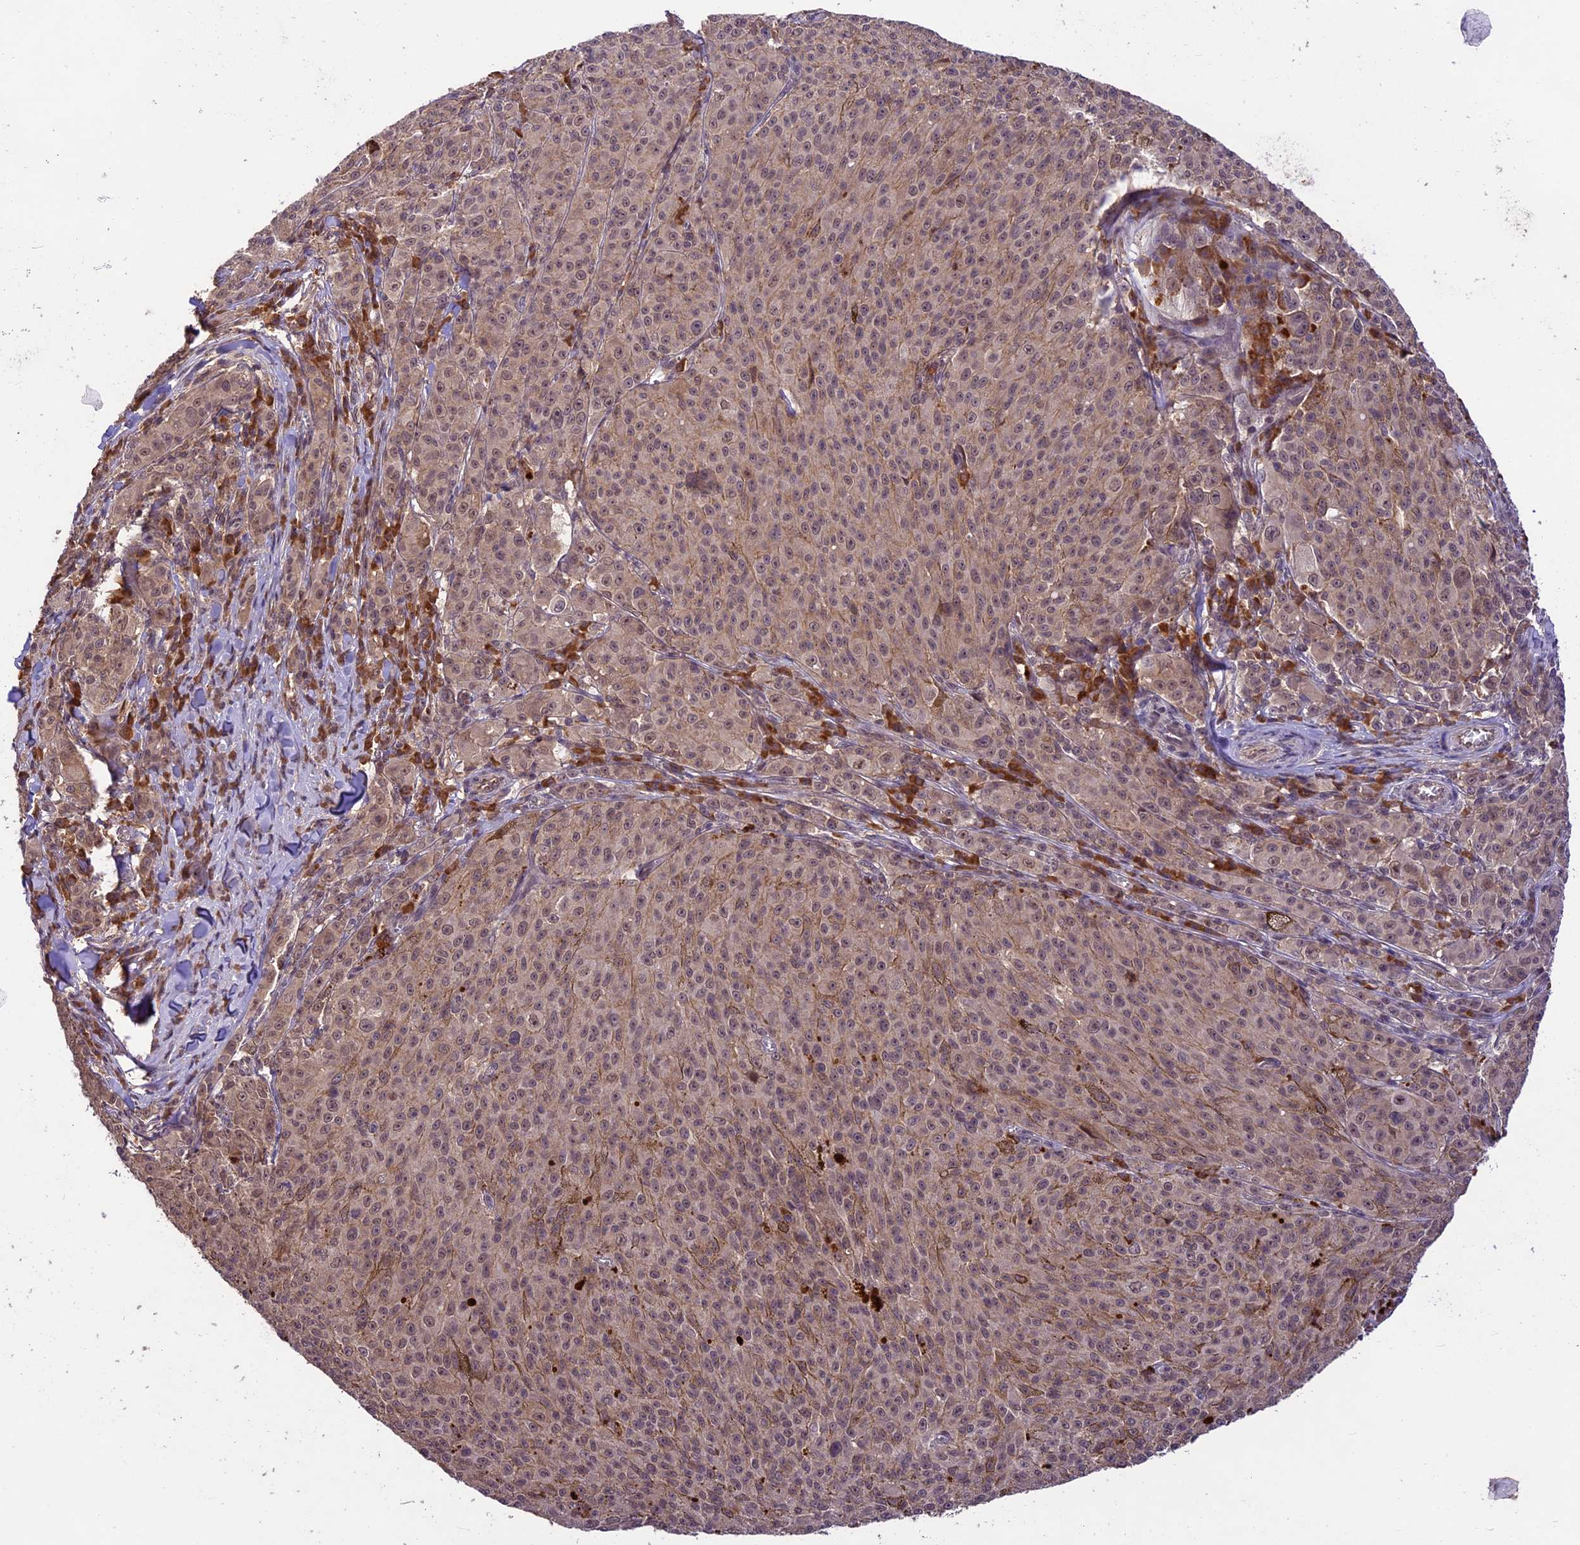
{"staining": {"intensity": "weak", "quantity": "25%-75%", "location": "cytoplasmic/membranous"}, "tissue": "melanoma", "cell_type": "Tumor cells", "image_type": "cancer", "snomed": [{"axis": "morphology", "description": "Malignant melanoma, NOS"}, {"axis": "topography", "description": "Skin"}], "caption": "Tumor cells demonstrate low levels of weak cytoplasmic/membranous positivity in about 25%-75% of cells in malignant melanoma. The staining was performed using DAB to visualize the protein expression in brown, while the nuclei were stained in blue with hematoxylin (Magnification: 20x).", "gene": "ATP10A", "patient": {"sex": "female", "age": 52}}